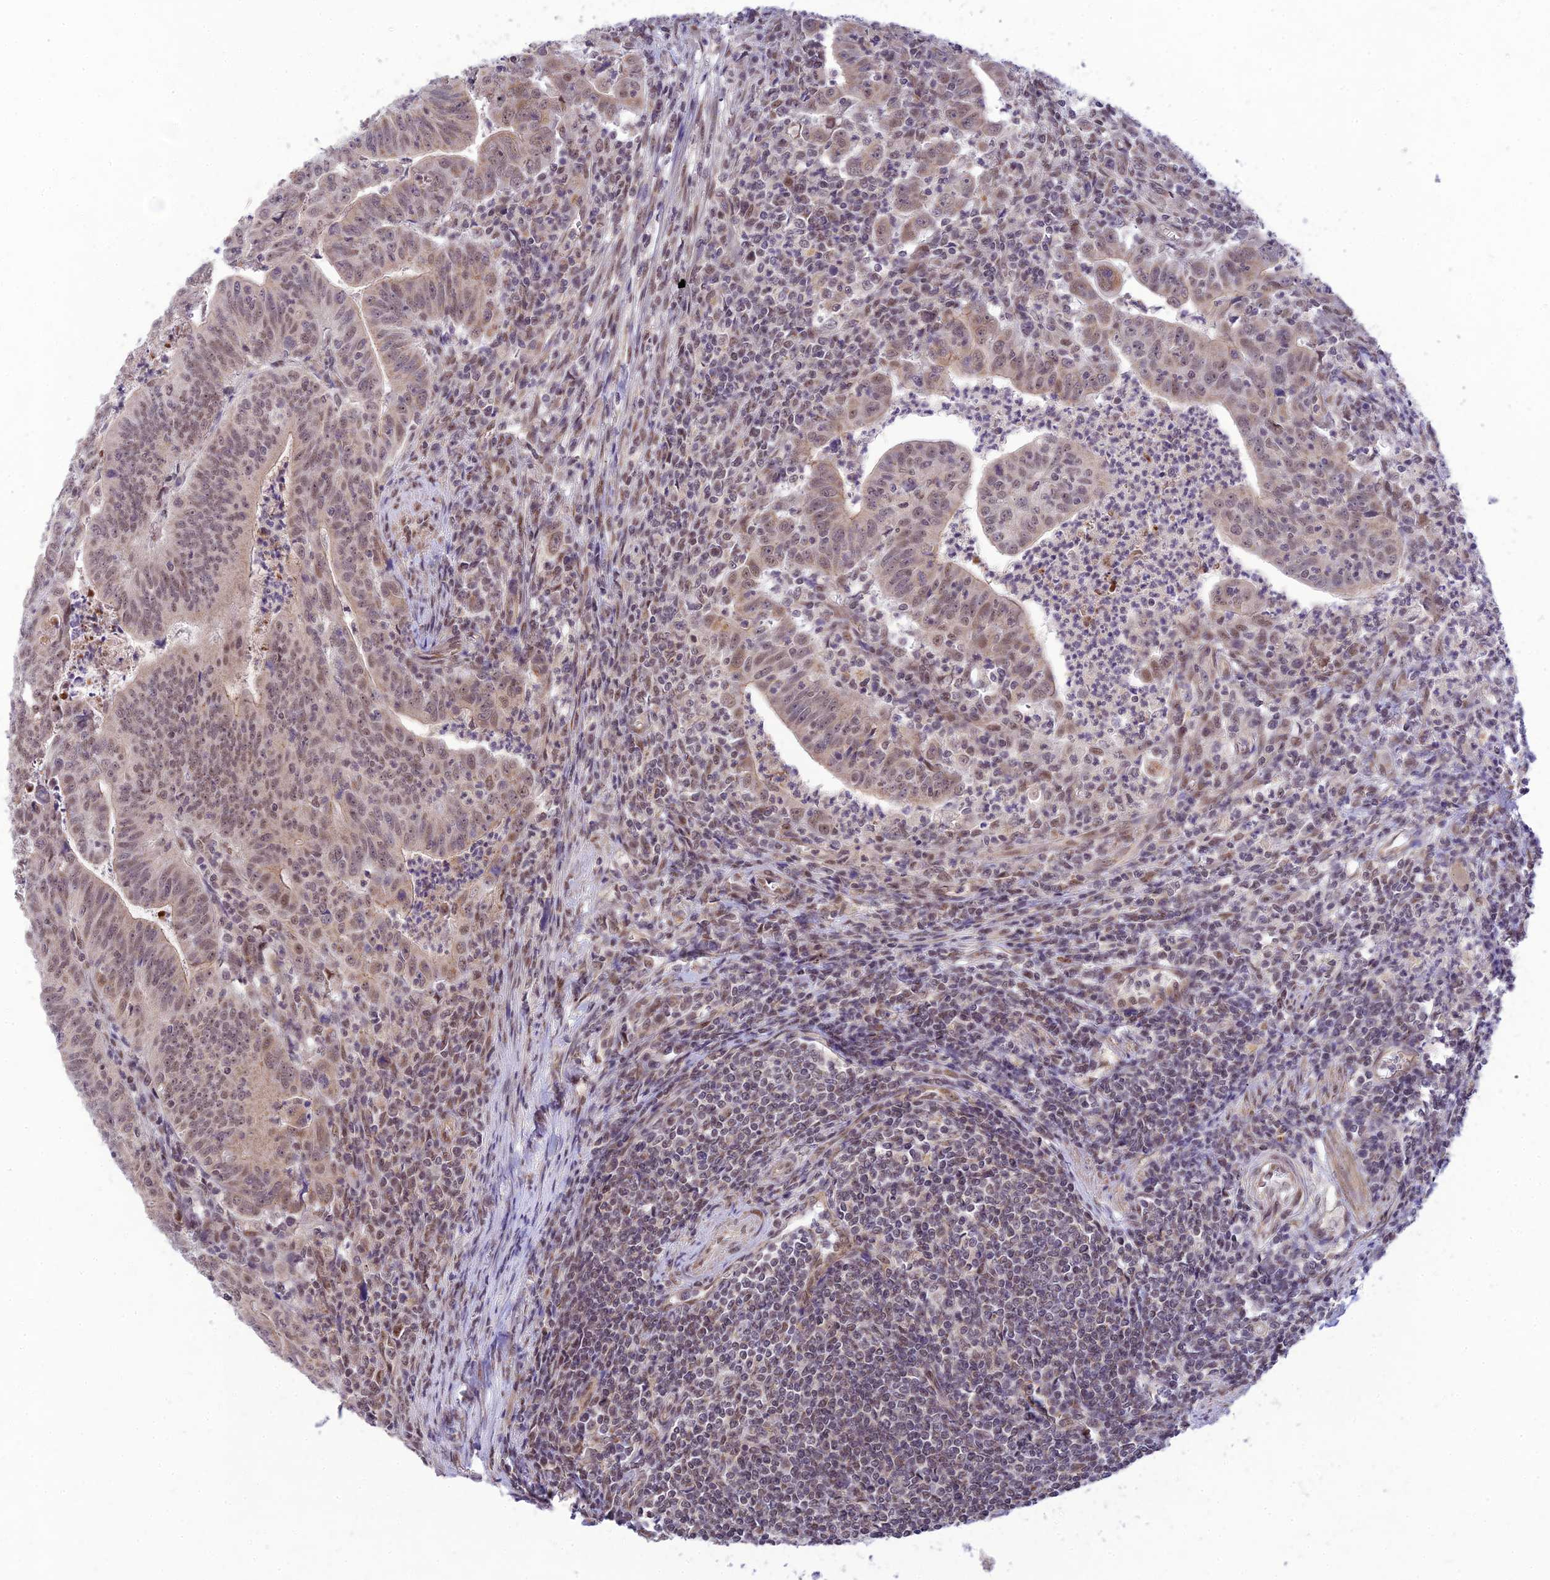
{"staining": {"intensity": "moderate", "quantity": ">75%", "location": "nuclear"}, "tissue": "colorectal cancer", "cell_type": "Tumor cells", "image_type": "cancer", "snomed": [{"axis": "morphology", "description": "Adenocarcinoma, NOS"}, {"axis": "topography", "description": "Rectum"}], "caption": "About >75% of tumor cells in human colorectal adenocarcinoma display moderate nuclear protein staining as visualized by brown immunohistochemical staining.", "gene": "MICOS13", "patient": {"sex": "male", "age": 69}}